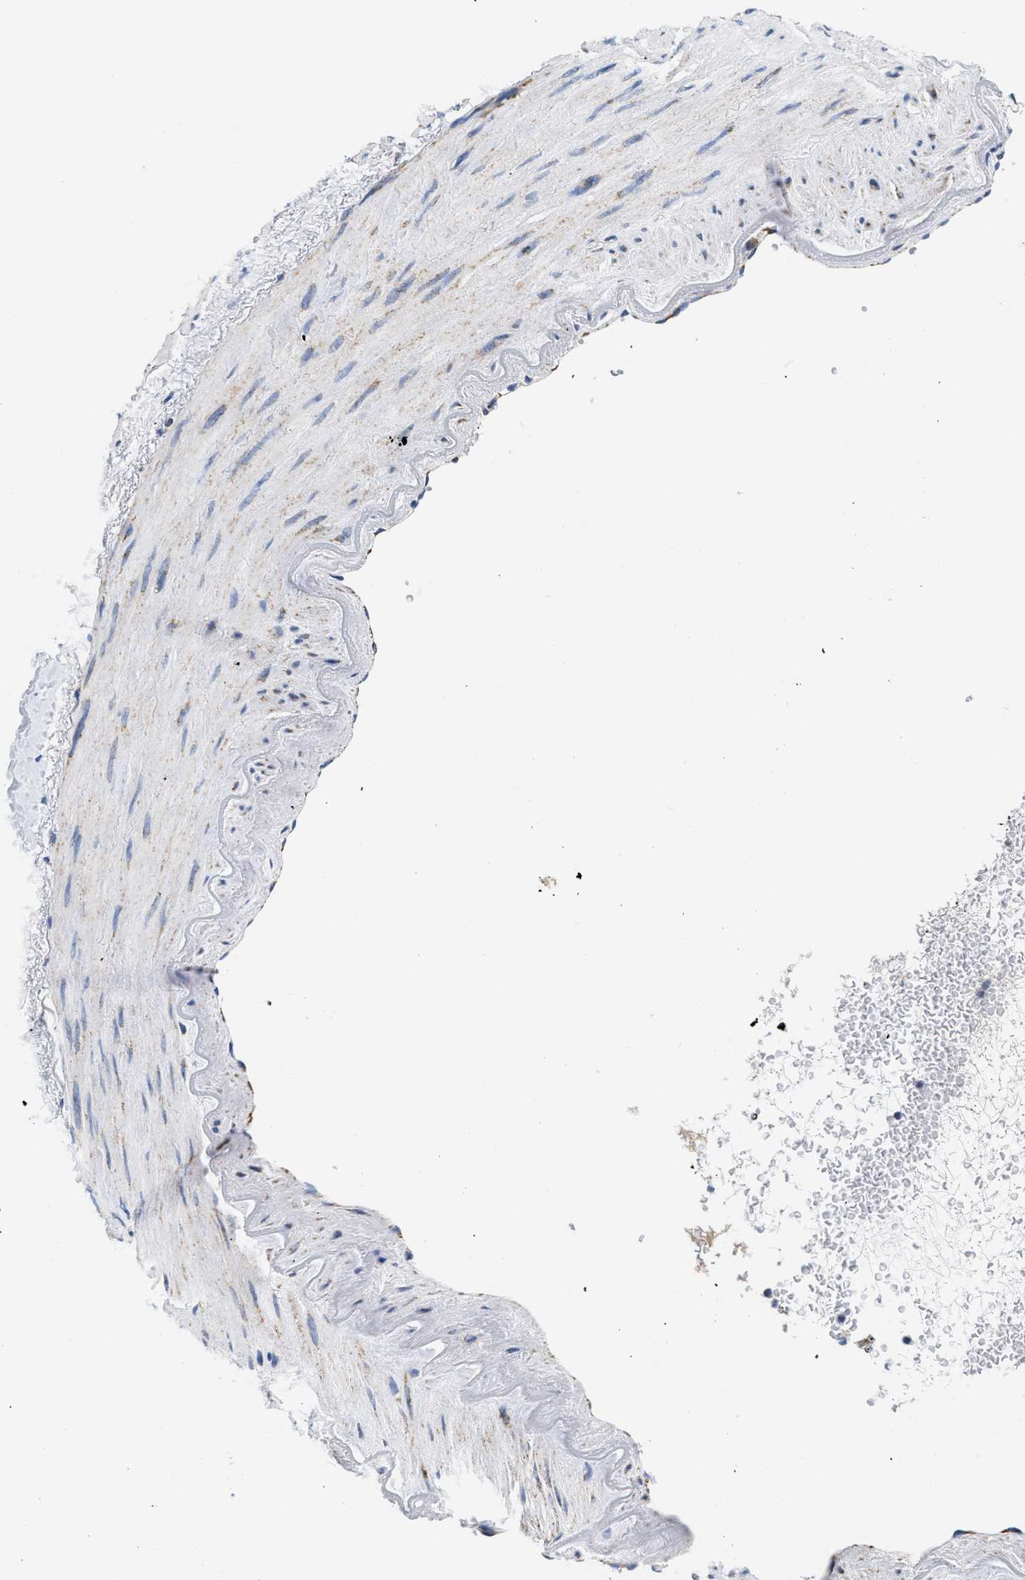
{"staining": {"intensity": "weak", "quantity": "<25%", "location": "cytoplasmic/membranous"}, "tissue": "pancreatic cancer", "cell_type": "Tumor cells", "image_type": "cancer", "snomed": [{"axis": "morphology", "description": "Normal tissue, NOS"}, {"axis": "morphology", "description": "Adenocarcinoma, NOS"}, {"axis": "topography", "description": "Pancreas"}, {"axis": "topography", "description": "Duodenum"}], "caption": "High magnification brightfield microscopy of adenocarcinoma (pancreatic) stained with DAB (brown) and counterstained with hematoxylin (blue): tumor cells show no significant positivity.", "gene": "KCNJ5", "patient": {"sex": "female", "age": 60}}